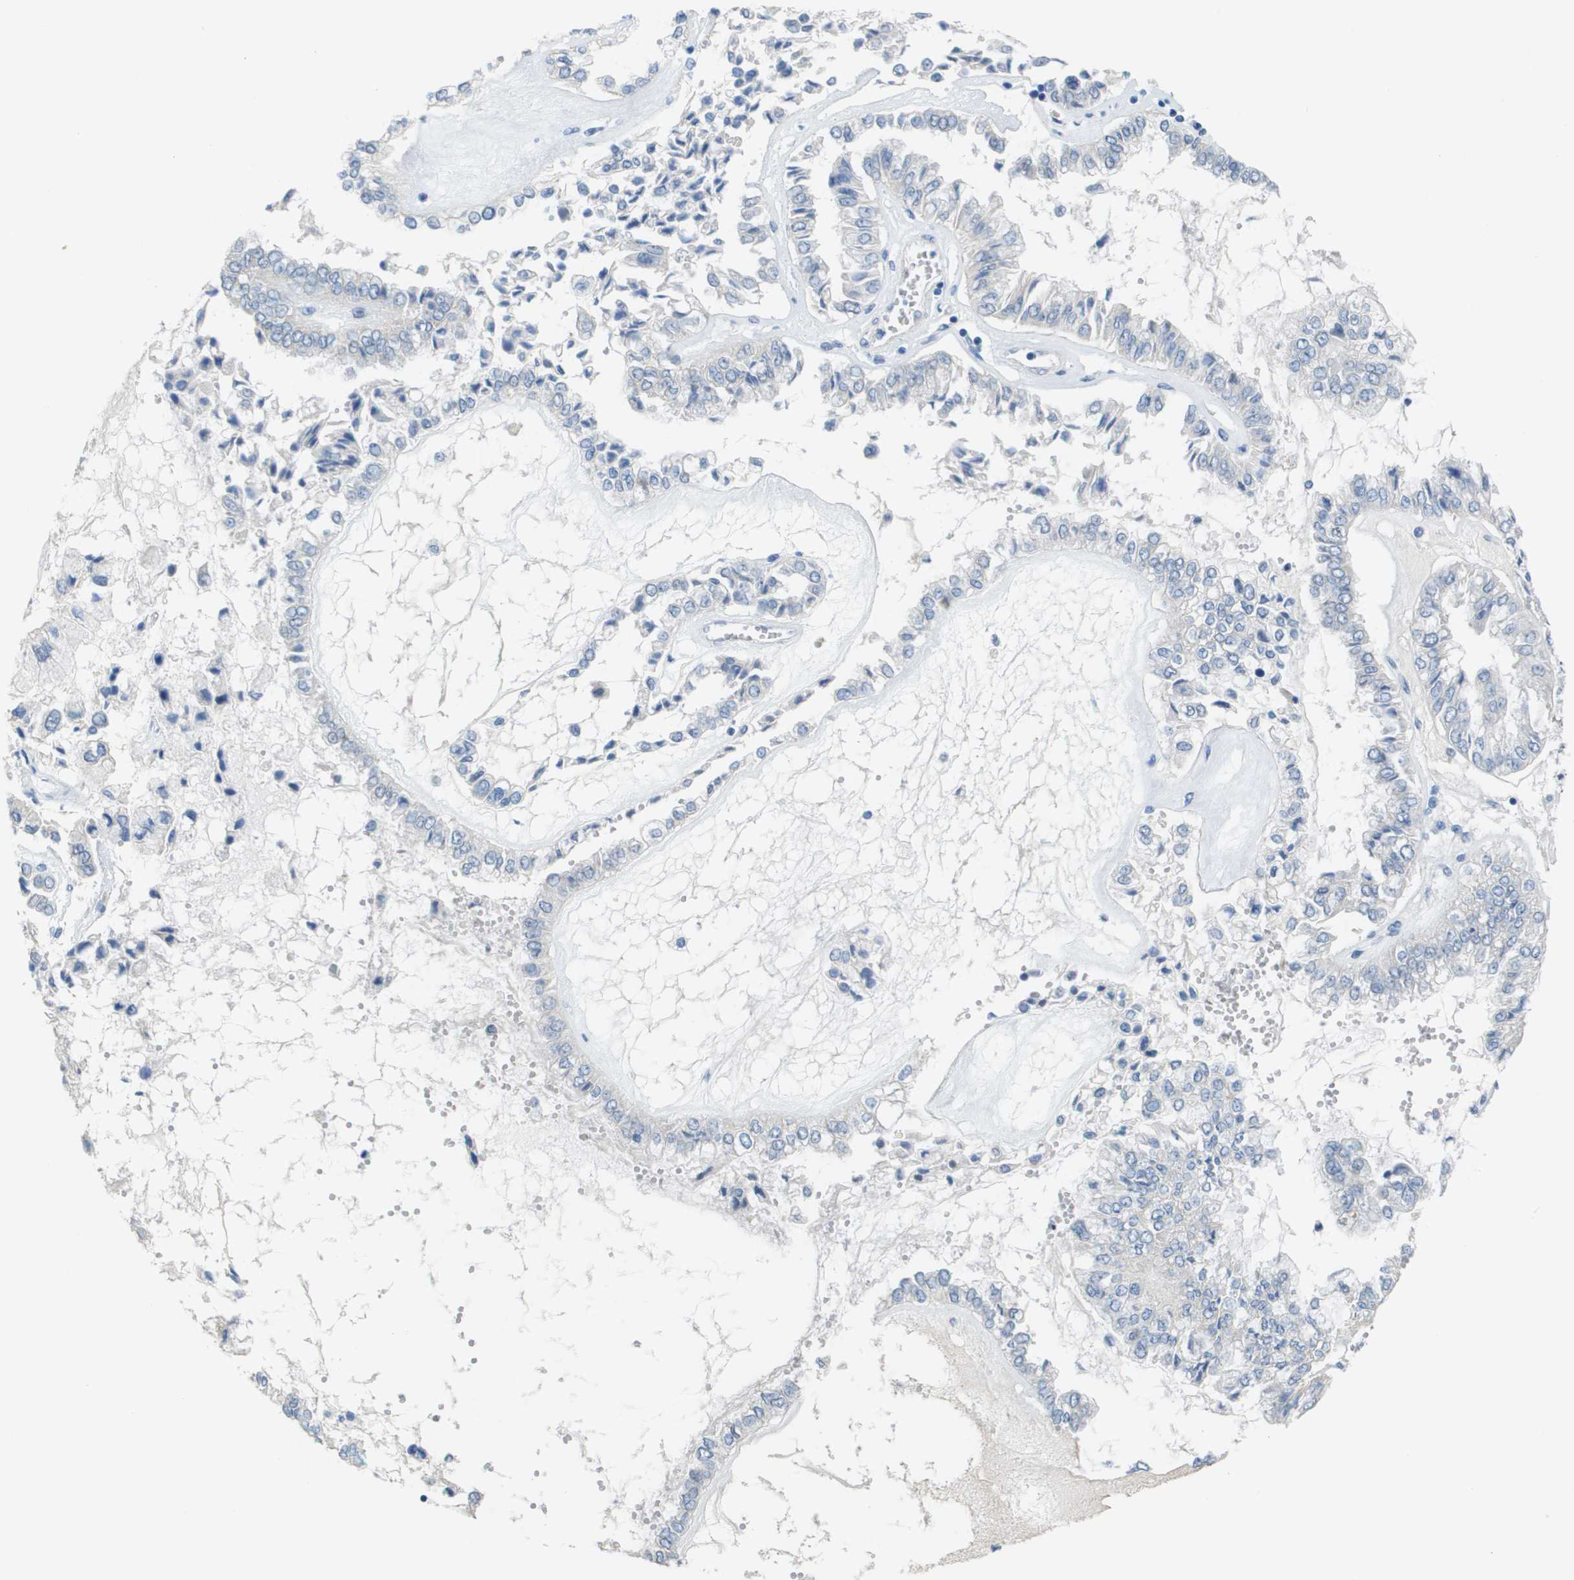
{"staining": {"intensity": "negative", "quantity": "none", "location": "none"}, "tissue": "liver cancer", "cell_type": "Tumor cells", "image_type": "cancer", "snomed": [{"axis": "morphology", "description": "Cholangiocarcinoma"}, {"axis": "topography", "description": "Liver"}], "caption": "Liver cancer (cholangiocarcinoma) stained for a protein using IHC exhibits no expression tumor cells.", "gene": "NCS1", "patient": {"sex": "female", "age": 79}}